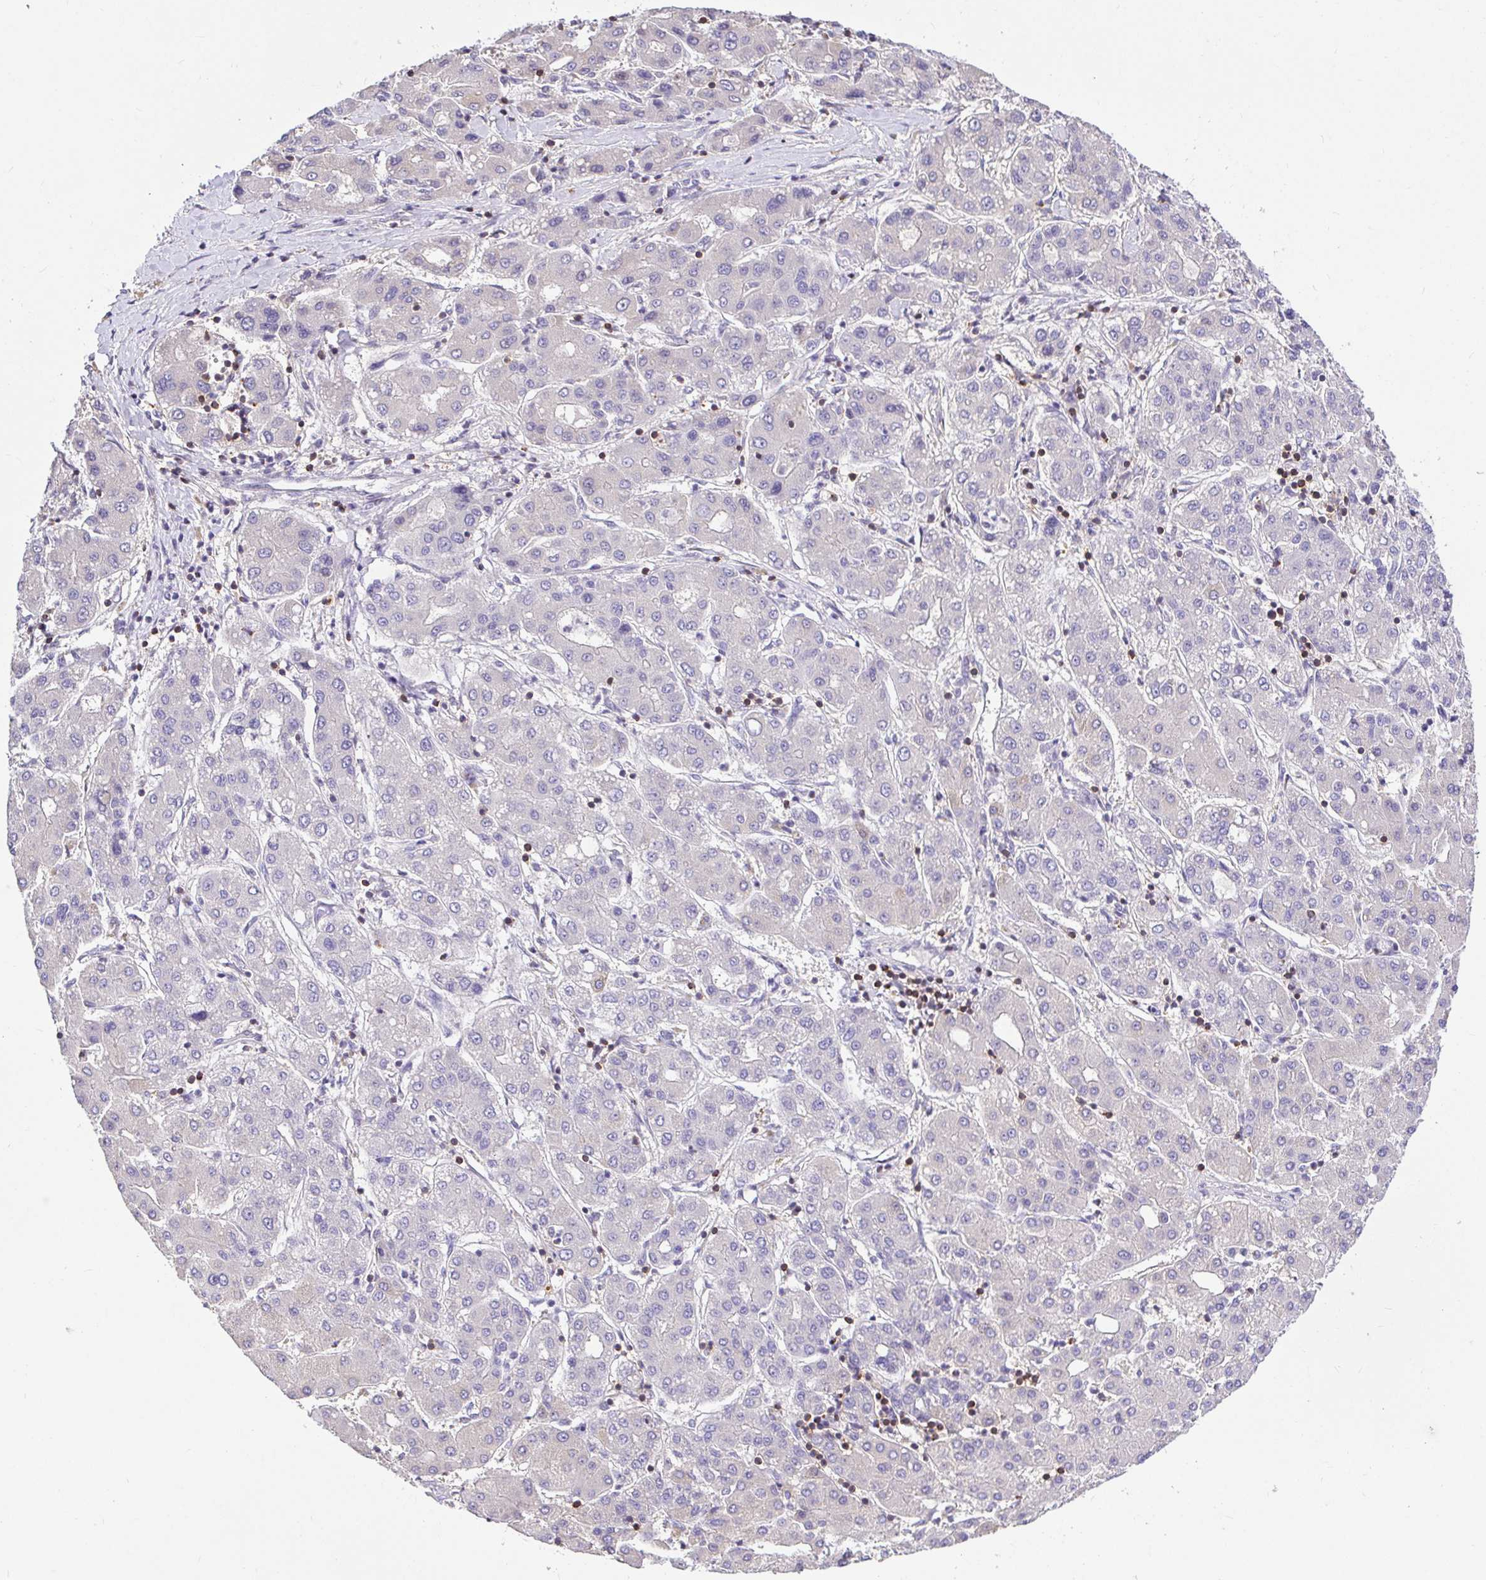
{"staining": {"intensity": "negative", "quantity": "none", "location": "none"}, "tissue": "liver cancer", "cell_type": "Tumor cells", "image_type": "cancer", "snomed": [{"axis": "morphology", "description": "Carcinoma, Hepatocellular, NOS"}, {"axis": "topography", "description": "Liver"}], "caption": "A high-resolution photomicrograph shows immunohistochemistry (IHC) staining of liver cancer (hepatocellular carcinoma), which shows no significant staining in tumor cells.", "gene": "SKAP1", "patient": {"sex": "male", "age": 65}}